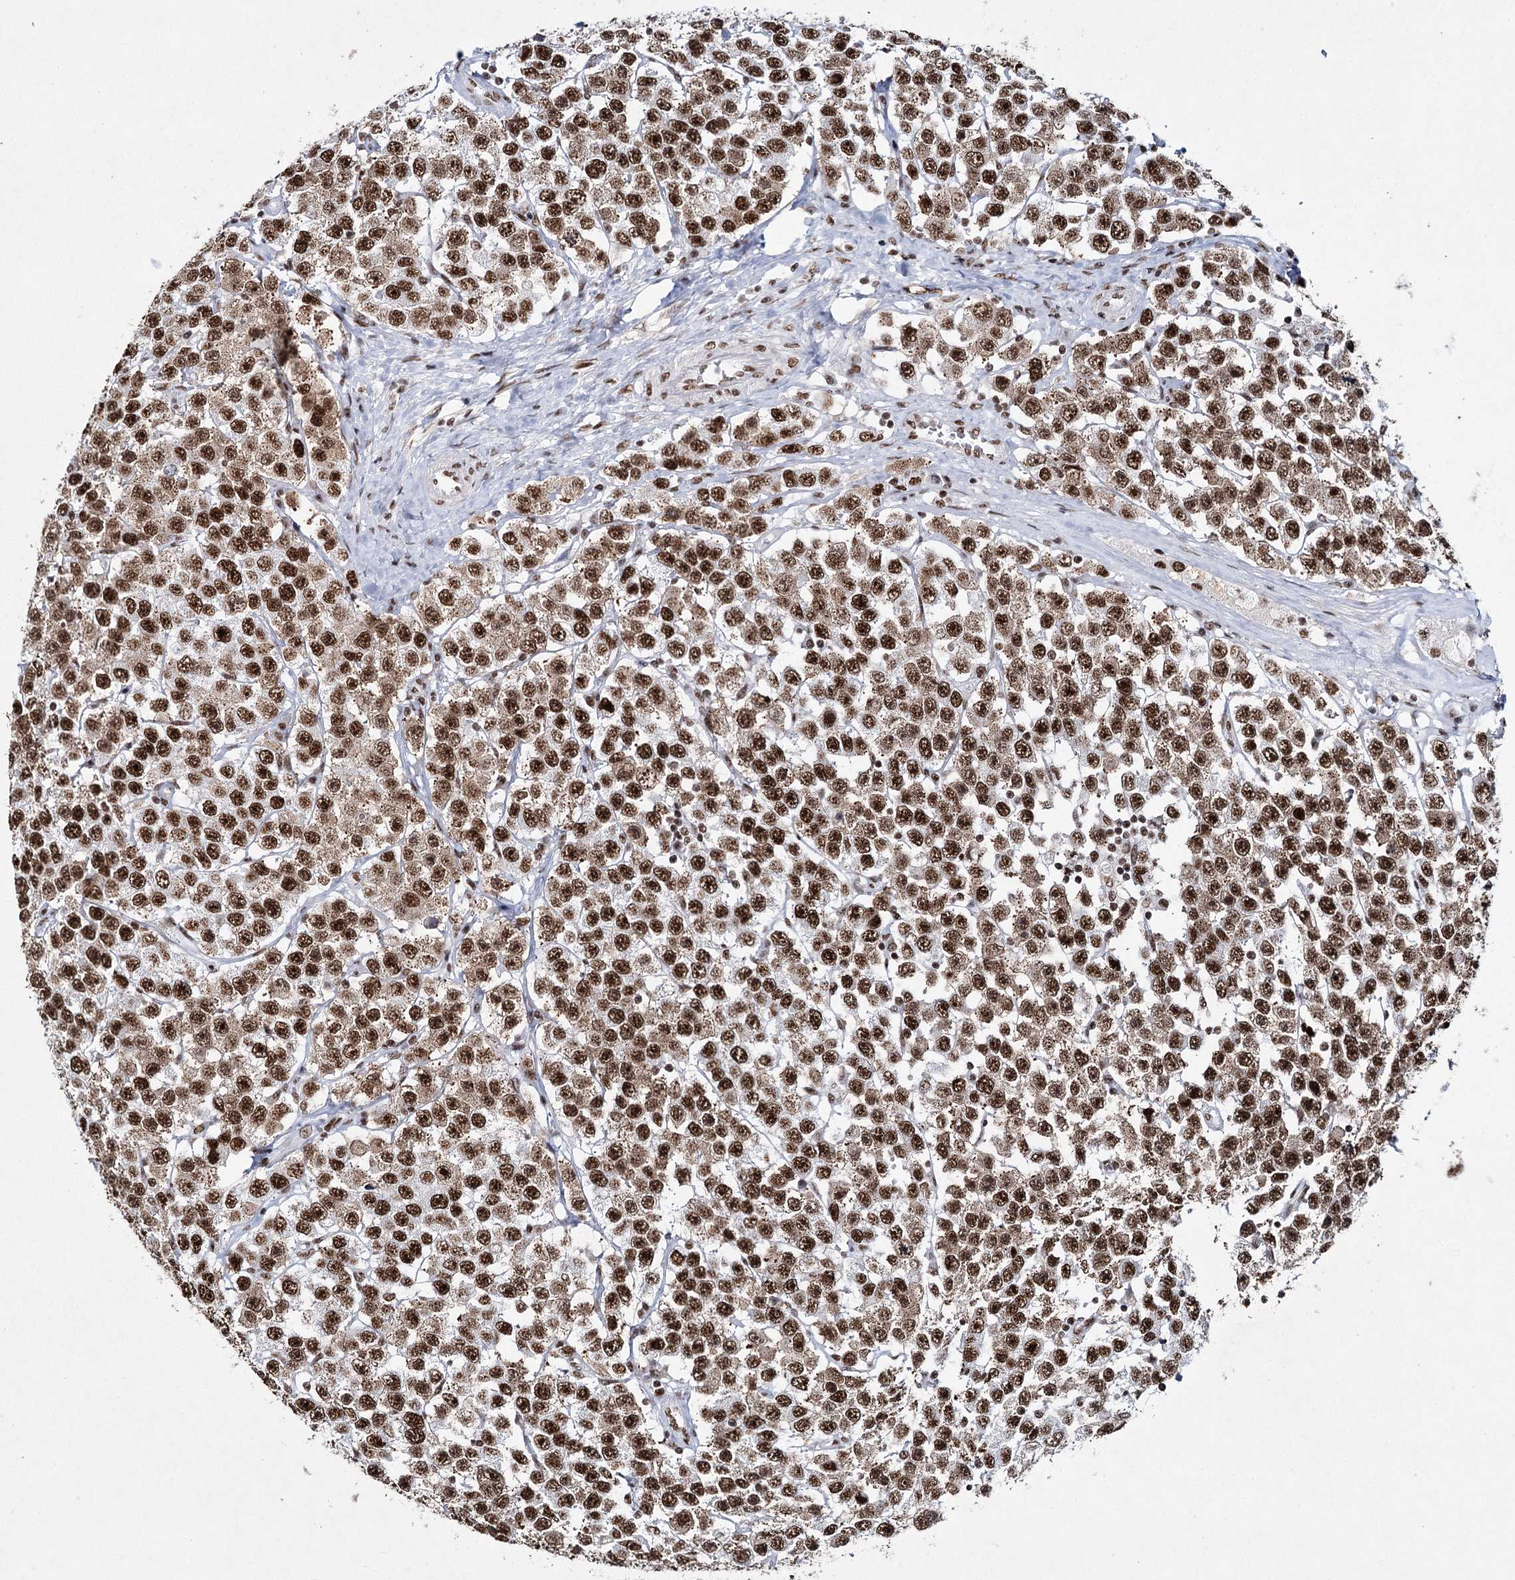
{"staining": {"intensity": "strong", "quantity": ">75%", "location": "nuclear"}, "tissue": "testis cancer", "cell_type": "Tumor cells", "image_type": "cancer", "snomed": [{"axis": "morphology", "description": "Seminoma, NOS"}, {"axis": "topography", "description": "Testis"}], "caption": "Testis cancer (seminoma) stained with a protein marker demonstrates strong staining in tumor cells.", "gene": "SCAF8", "patient": {"sex": "male", "age": 28}}